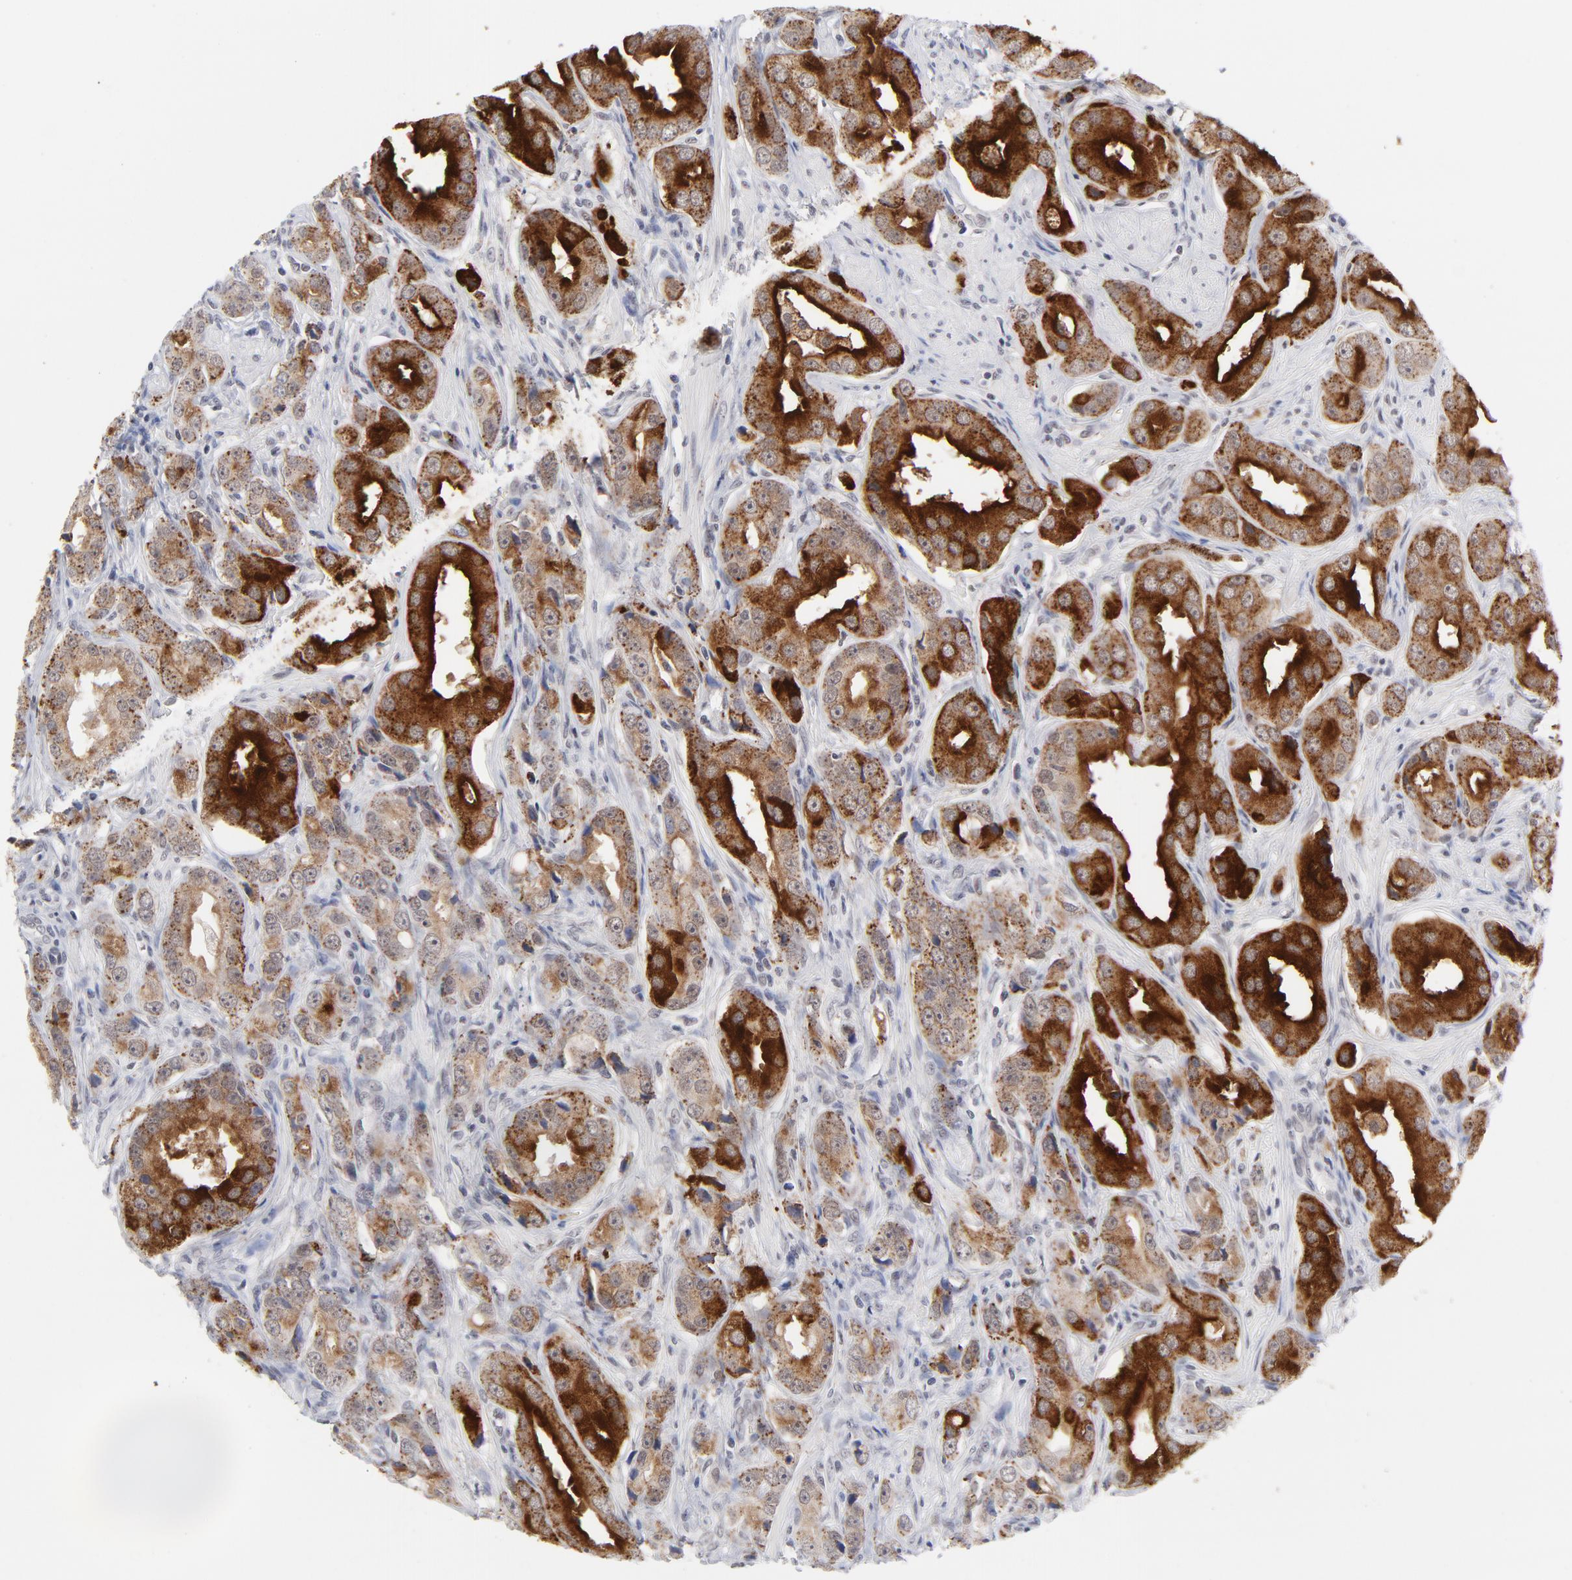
{"staining": {"intensity": "strong", "quantity": "25%-75%", "location": "cytoplasmic/membranous"}, "tissue": "prostate cancer", "cell_type": "Tumor cells", "image_type": "cancer", "snomed": [{"axis": "morphology", "description": "Adenocarcinoma, Medium grade"}, {"axis": "topography", "description": "Prostate"}], "caption": "Prostate cancer (adenocarcinoma (medium-grade)) stained for a protein shows strong cytoplasmic/membranous positivity in tumor cells. The protein is shown in brown color, while the nuclei are stained blue.", "gene": "BAP1", "patient": {"sex": "male", "age": 53}}